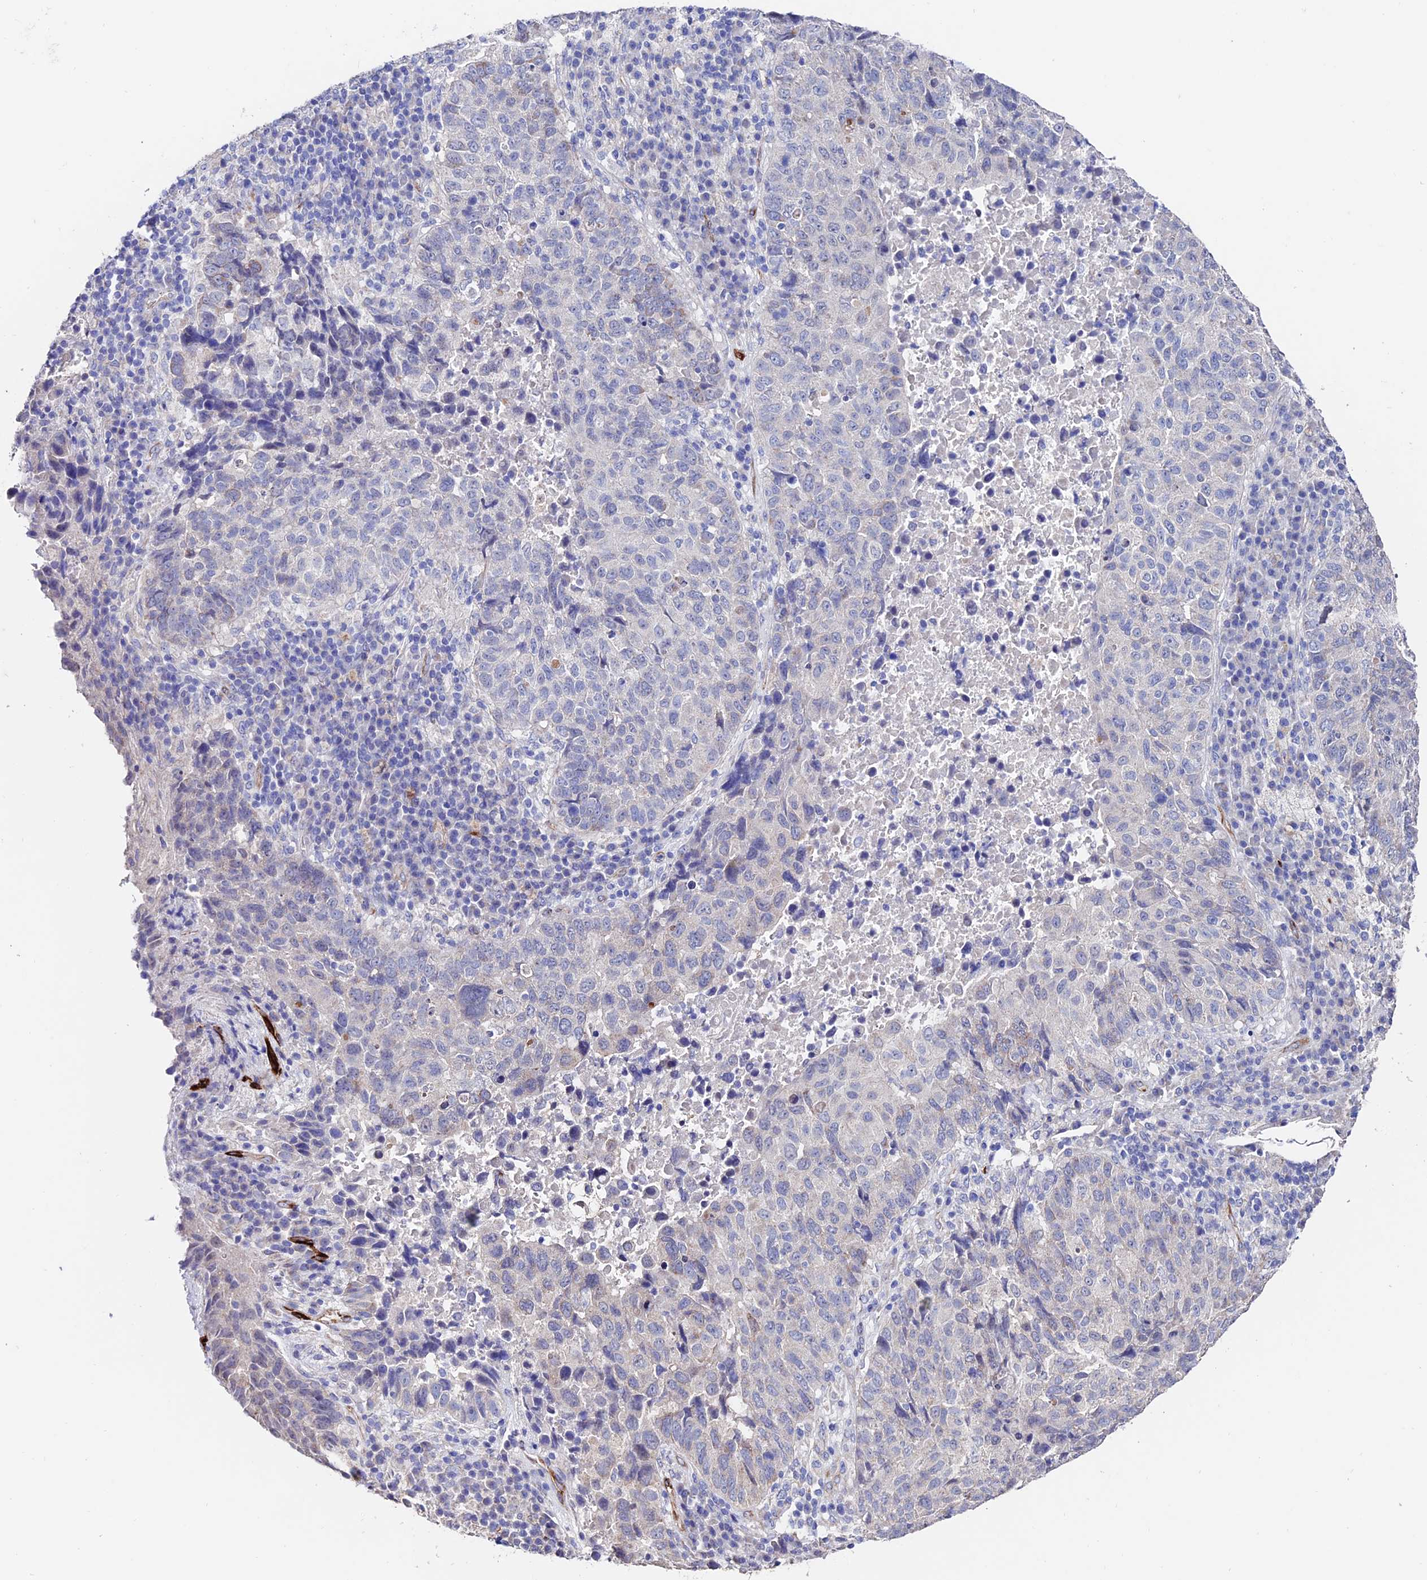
{"staining": {"intensity": "negative", "quantity": "none", "location": "none"}, "tissue": "lung cancer", "cell_type": "Tumor cells", "image_type": "cancer", "snomed": [{"axis": "morphology", "description": "Squamous cell carcinoma, NOS"}, {"axis": "topography", "description": "Lung"}], "caption": "Tumor cells are negative for protein expression in human lung cancer.", "gene": "ESM1", "patient": {"sex": "male", "age": 73}}